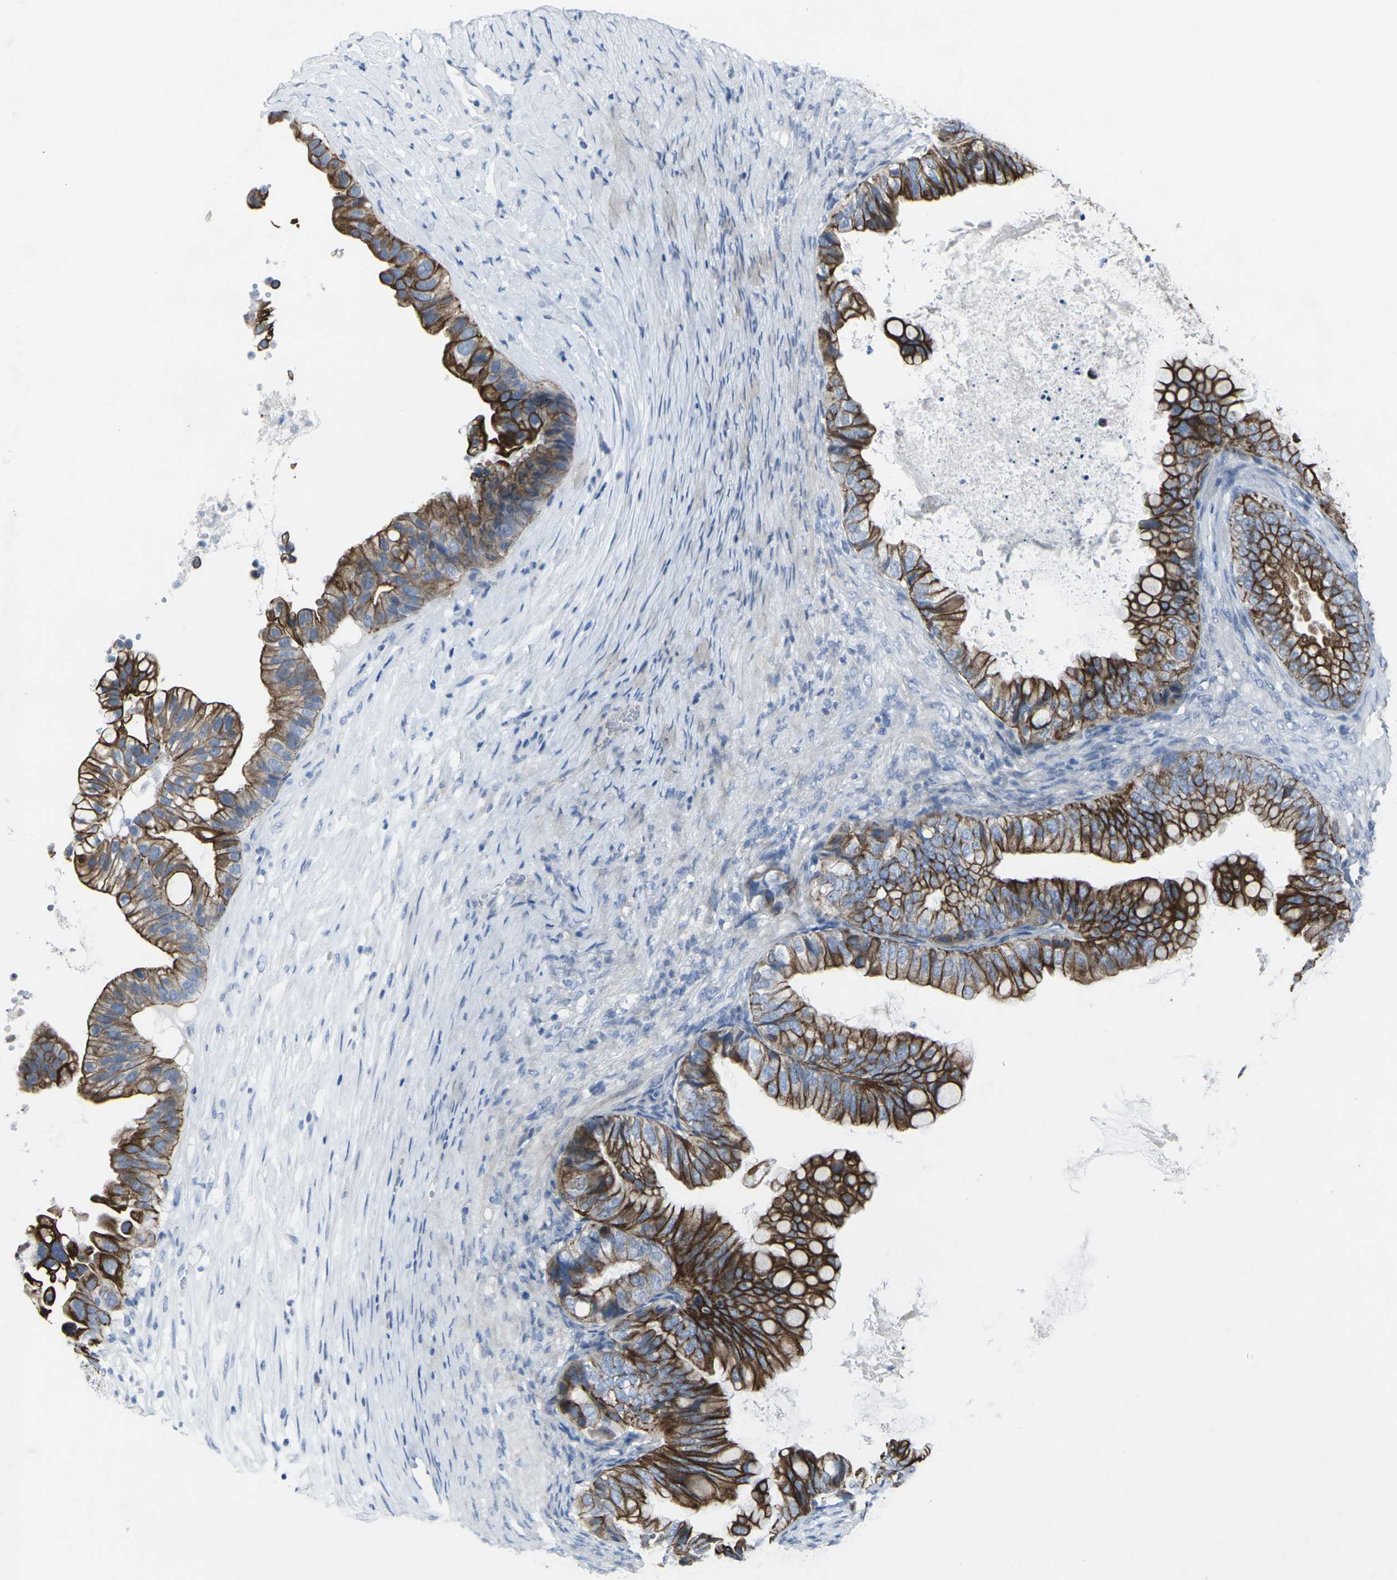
{"staining": {"intensity": "strong", "quantity": ">75%", "location": "cytoplasmic/membranous"}, "tissue": "ovarian cancer", "cell_type": "Tumor cells", "image_type": "cancer", "snomed": [{"axis": "morphology", "description": "Cystadenocarcinoma, mucinous, NOS"}, {"axis": "topography", "description": "Ovary"}], "caption": "Ovarian mucinous cystadenocarcinoma tissue exhibits strong cytoplasmic/membranous positivity in about >75% of tumor cells, visualized by immunohistochemistry.", "gene": "ANKRD46", "patient": {"sex": "female", "age": 80}}